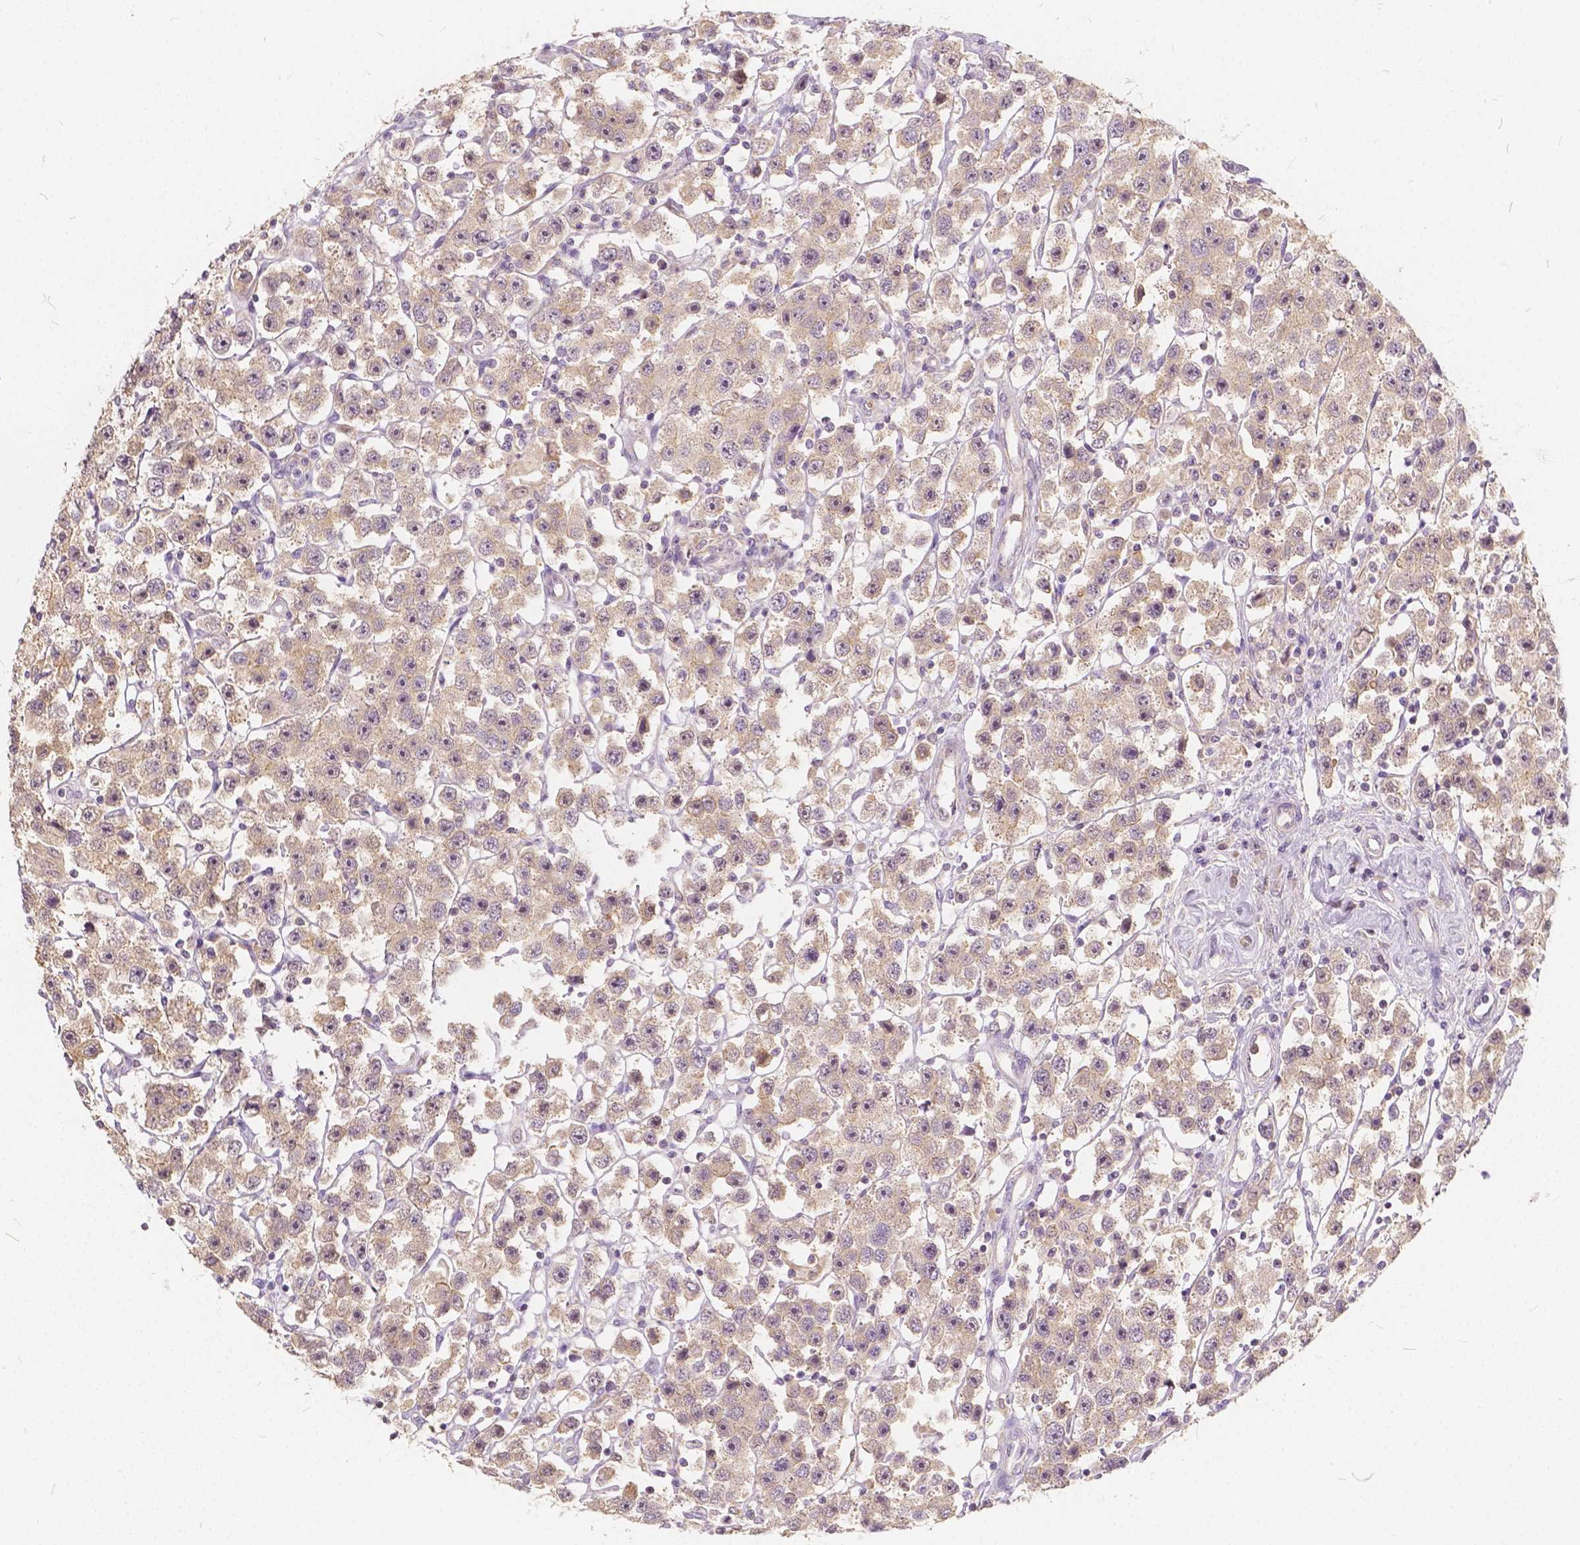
{"staining": {"intensity": "weak", "quantity": ">75%", "location": "cytoplasmic/membranous"}, "tissue": "testis cancer", "cell_type": "Tumor cells", "image_type": "cancer", "snomed": [{"axis": "morphology", "description": "Seminoma, NOS"}, {"axis": "topography", "description": "Testis"}], "caption": "There is low levels of weak cytoplasmic/membranous expression in tumor cells of seminoma (testis), as demonstrated by immunohistochemical staining (brown color).", "gene": "KIAA0513", "patient": {"sex": "male", "age": 45}}